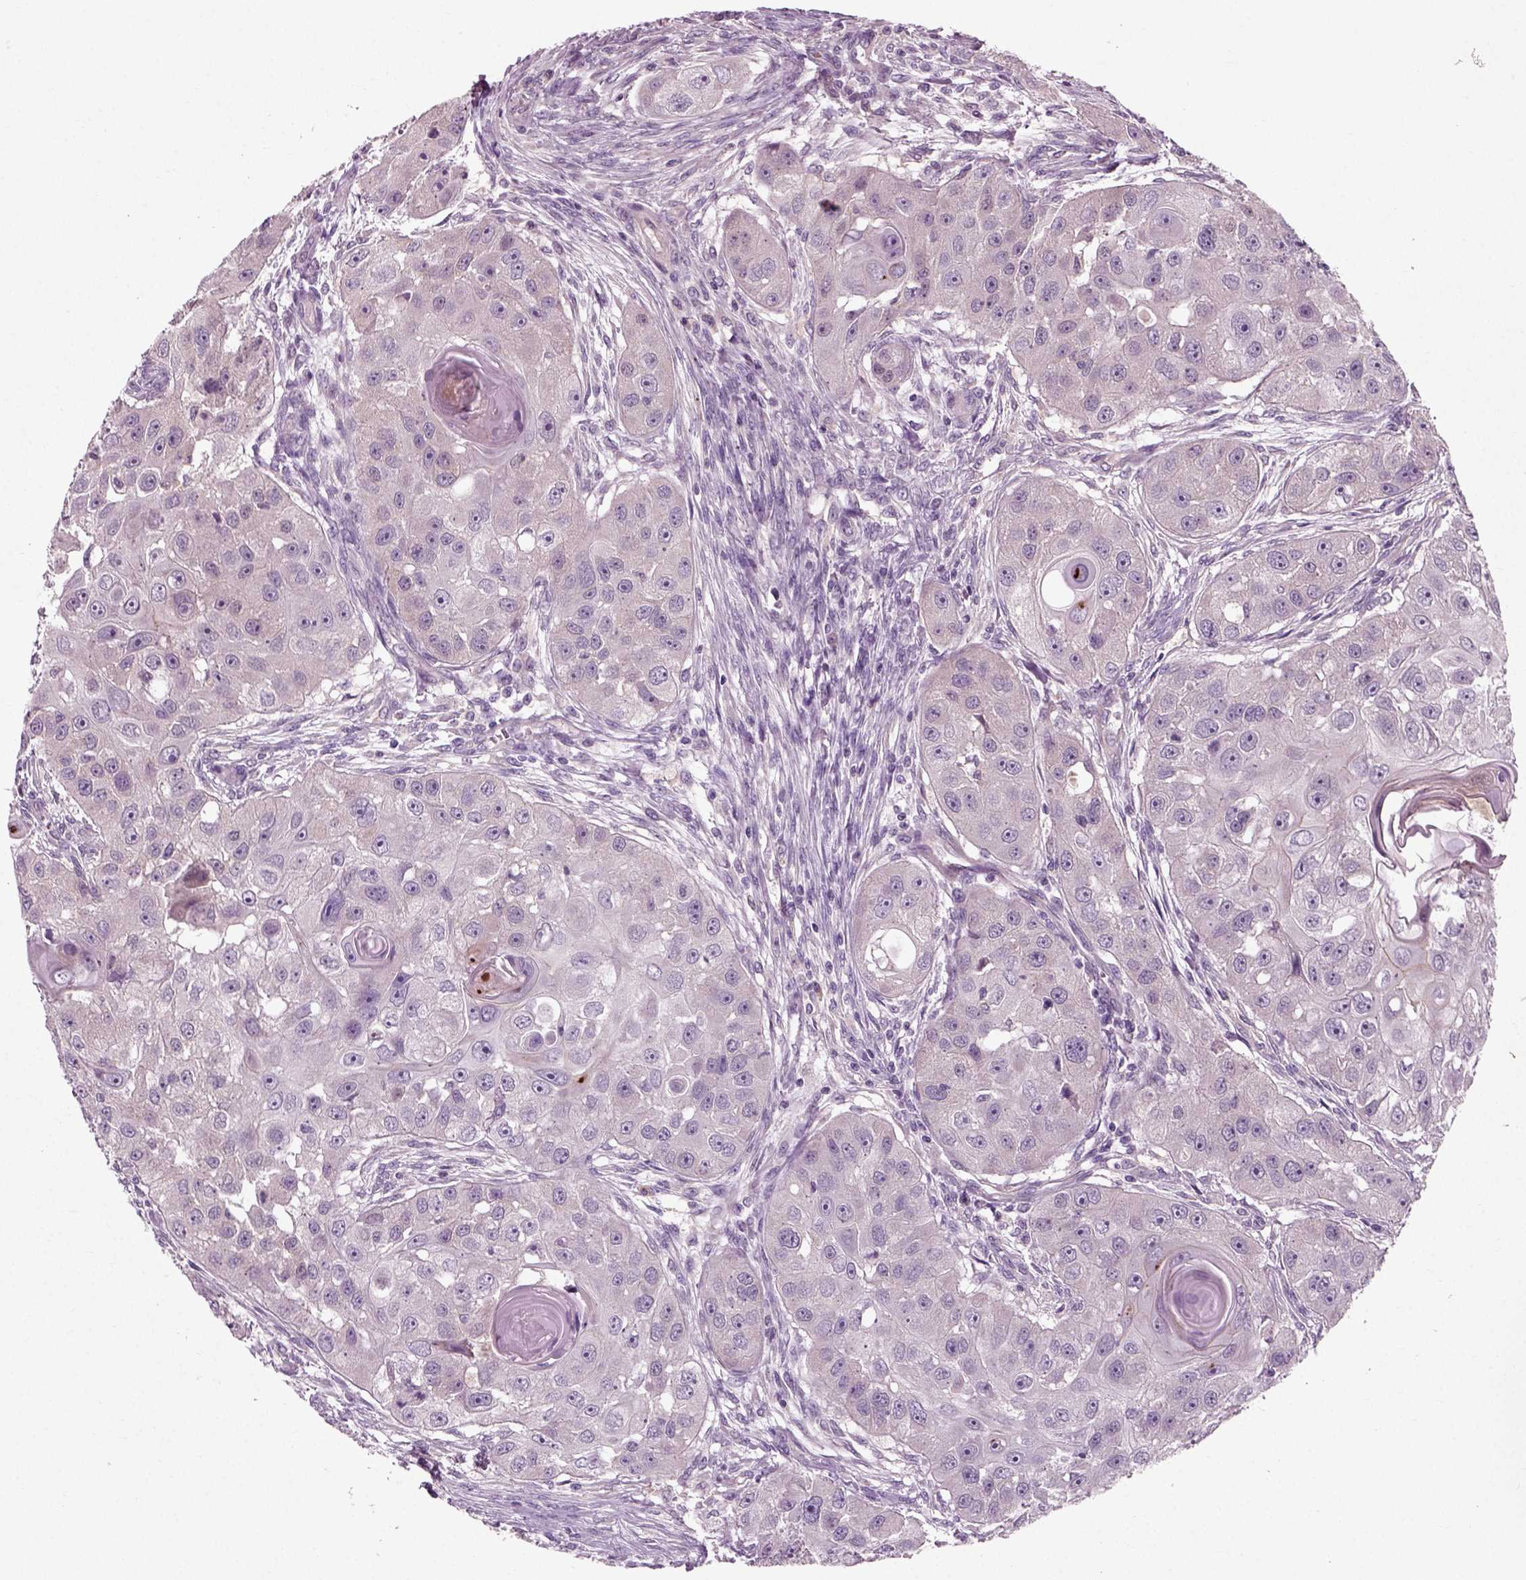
{"staining": {"intensity": "negative", "quantity": "none", "location": "none"}, "tissue": "head and neck cancer", "cell_type": "Tumor cells", "image_type": "cancer", "snomed": [{"axis": "morphology", "description": "Squamous cell carcinoma, NOS"}, {"axis": "topography", "description": "Head-Neck"}], "caption": "Immunohistochemistry photomicrograph of neoplastic tissue: head and neck cancer stained with DAB exhibits no significant protein positivity in tumor cells.", "gene": "RND2", "patient": {"sex": "male", "age": 51}}